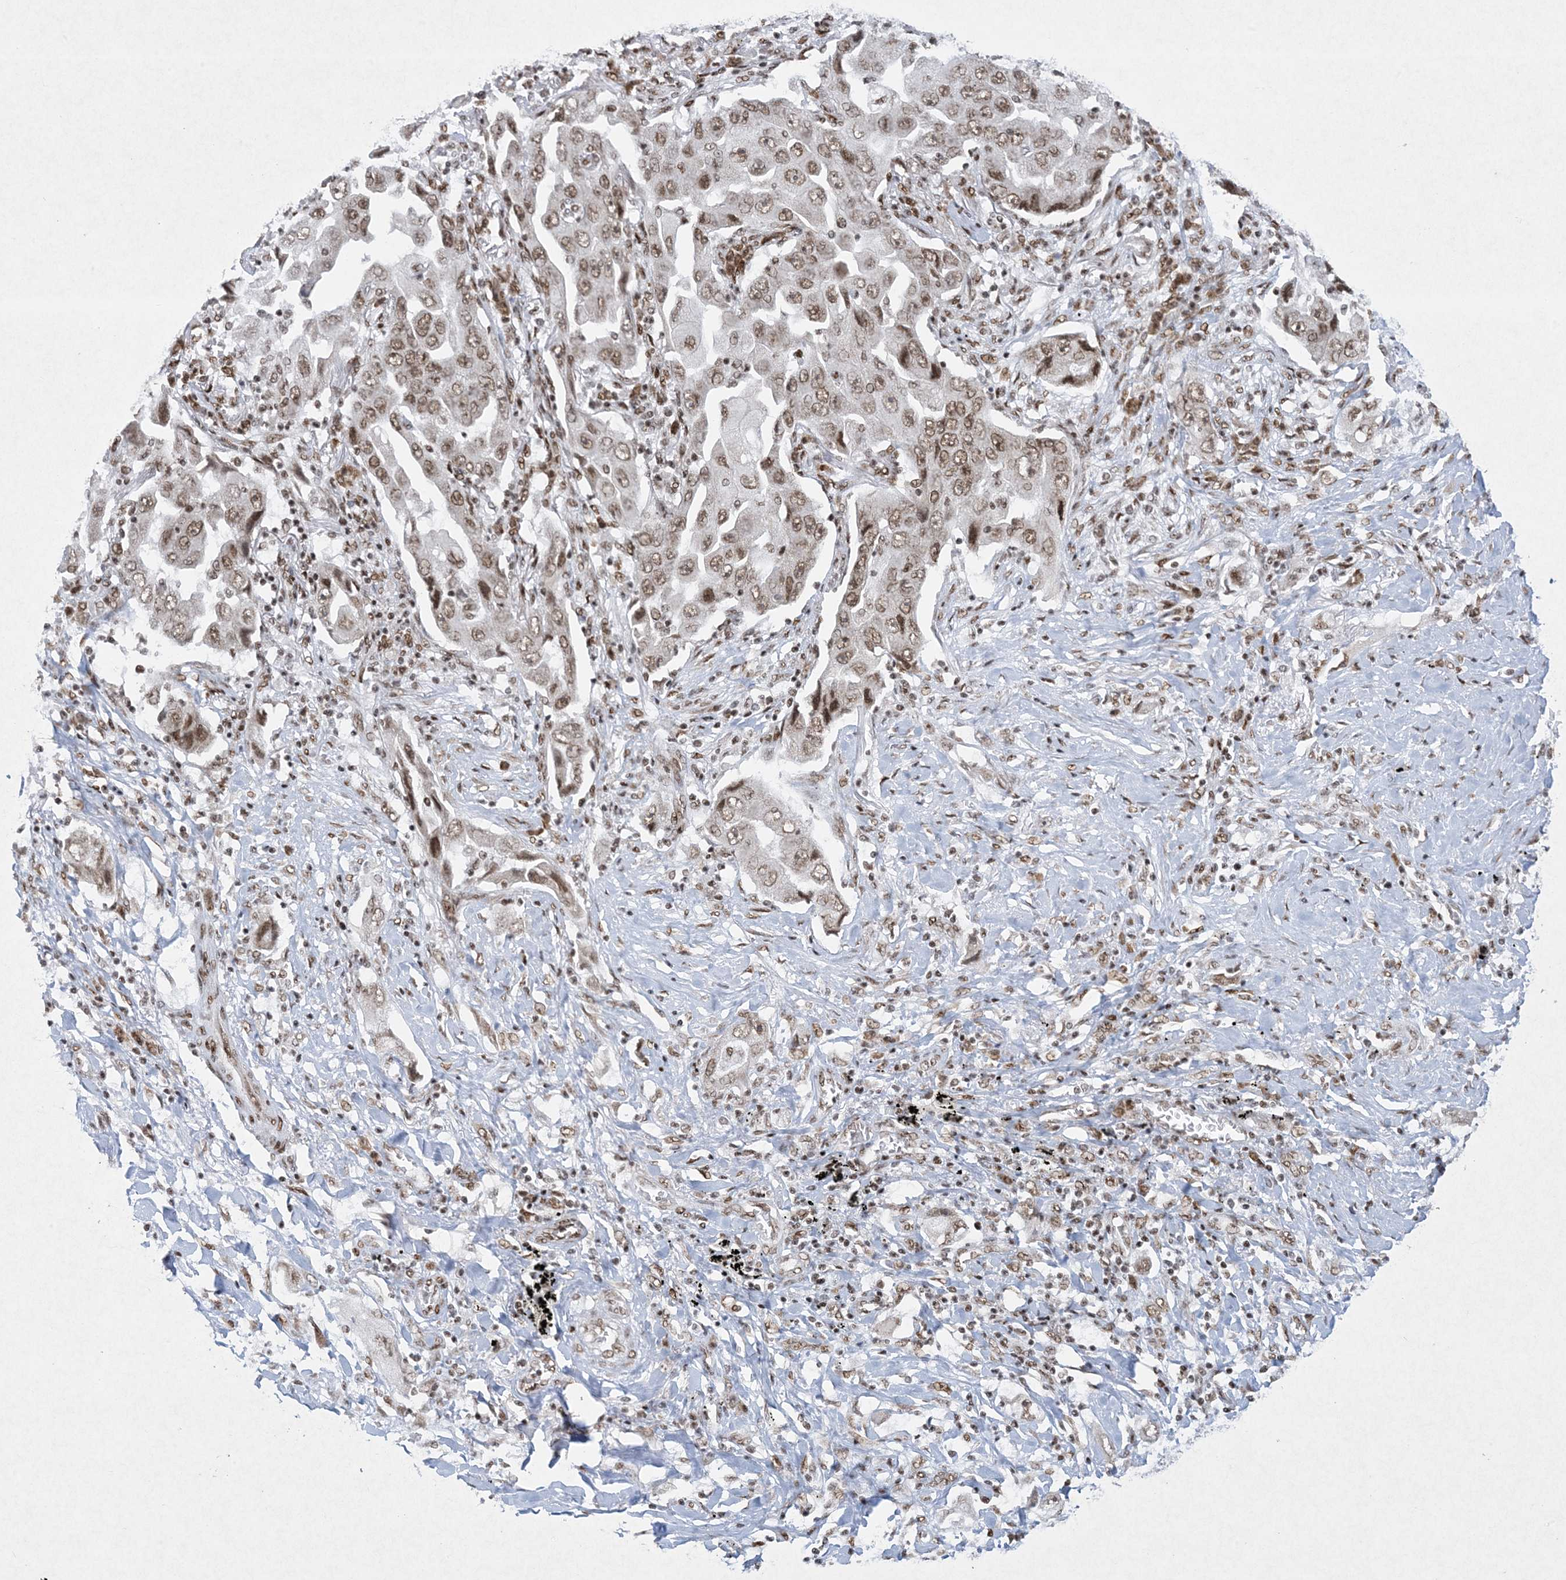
{"staining": {"intensity": "moderate", "quantity": ">75%", "location": "nuclear"}, "tissue": "lung cancer", "cell_type": "Tumor cells", "image_type": "cancer", "snomed": [{"axis": "morphology", "description": "Adenocarcinoma, NOS"}, {"axis": "topography", "description": "Lung"}], "caption": "A histopathology image of lung adenocarcinoma stained for a protein displays moderate nuclear brown staining in tumor cells.", "gene": "PKNOX2", "patient": {"sex": "female", "age": 65}}